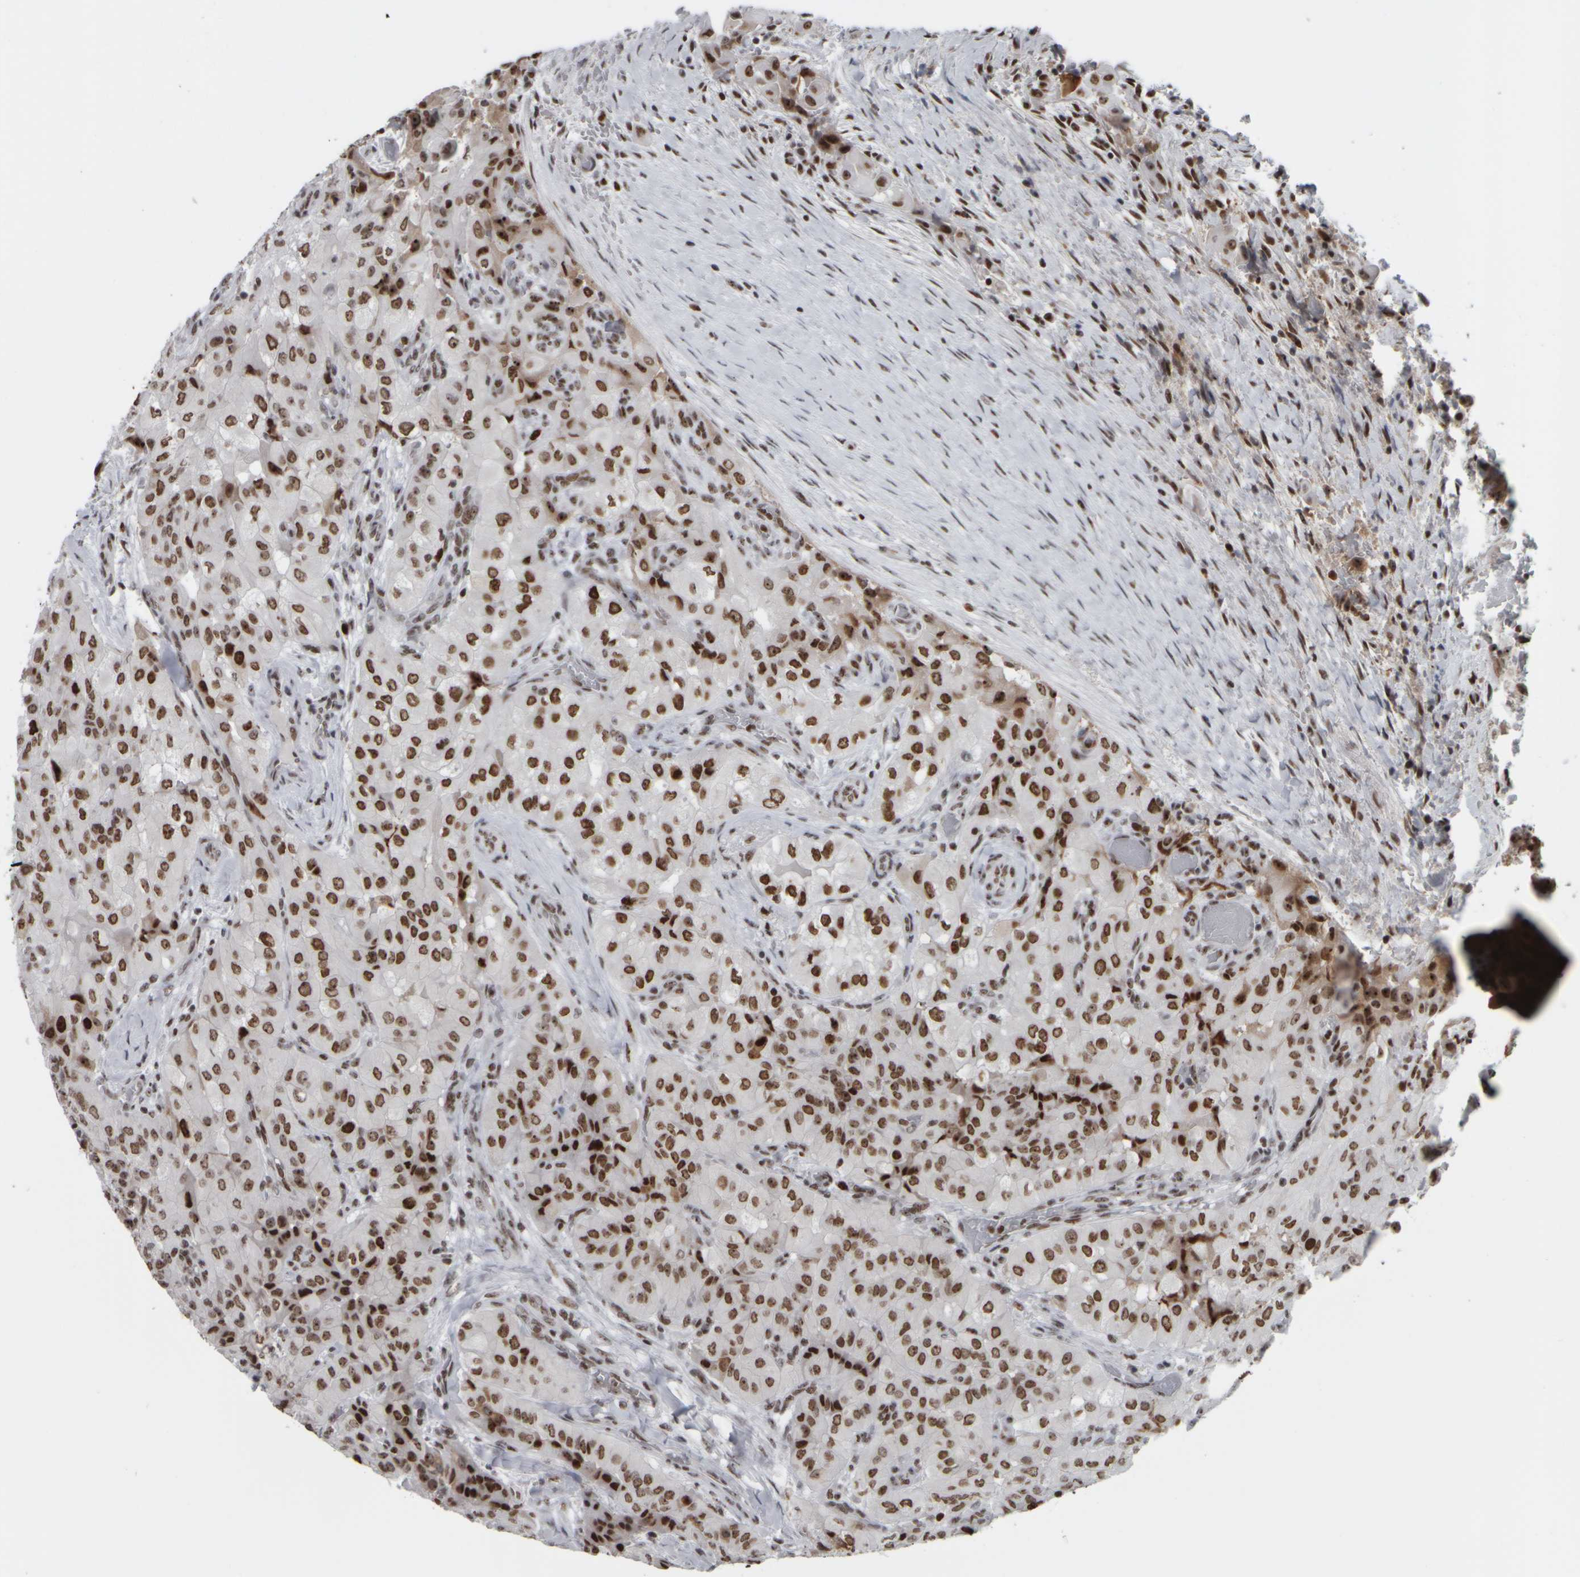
{"staining": {"intensity": "strong", "quantity": ">75%", "location": "nuclear"}, "tissue": "thyroid cancer", "cell_type": "Tumor cells", "image_type": "cancer", "snomed": [{"axis": "morphology", "description": "Papillary adenocarcinoma, NOS"}, {"axis": "topography", "description": "Thyroid gland"}], "caption": "High-magnification brightfield microscopy of thyroid cancer stained with DAB (3,3'-diaminobenzidine) (brown) and counterstained with hematoxylin (blue). tumor cells exhibit strong nuclear staining is present in approximately>75% of cells.", "gene": "TOP2B", "patient": {"sex": "female", "age": 59}}